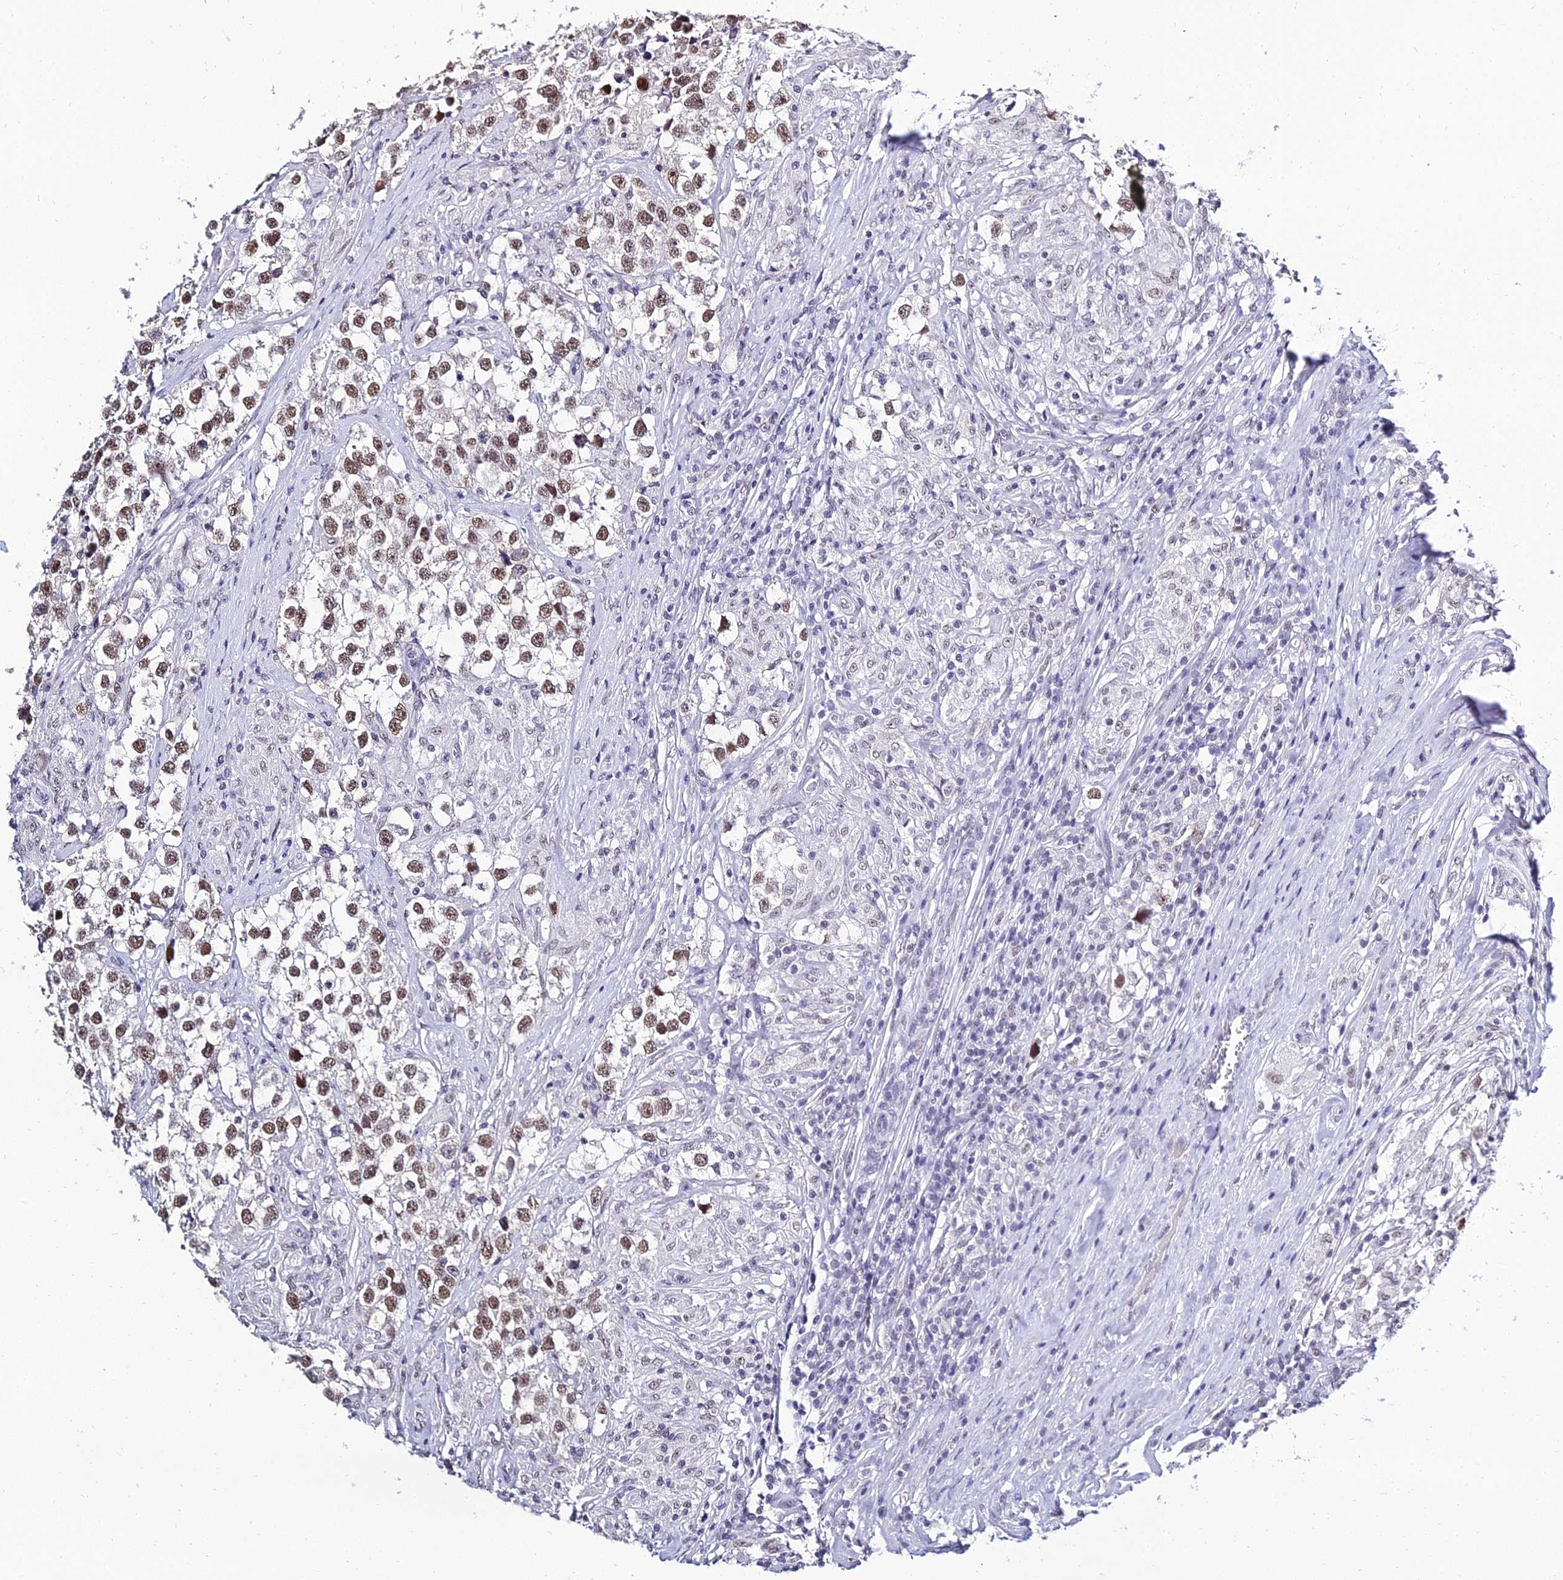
{"staining": {"intensity": "moderate", "quantity": ">75%", "location": "nuclear"}, "tissue": "testis cancer", "cell_type": "Tumor cells", "image_type": "cancer", "snomed": [{"axis": "morphology", "description": "Seminoma, NOS"}, {"axis": "topography", "description": "Testis"}], "caption": "The micrograph reveals staining of seminoma (testis), revealing moderate nuclear protein staining (brown color) within tumor cells. (Brightfield microscopy of DAB IHC at high magnification).", "gene": "PPP4R2", "patient": {"sex": "male", "age": 46}}